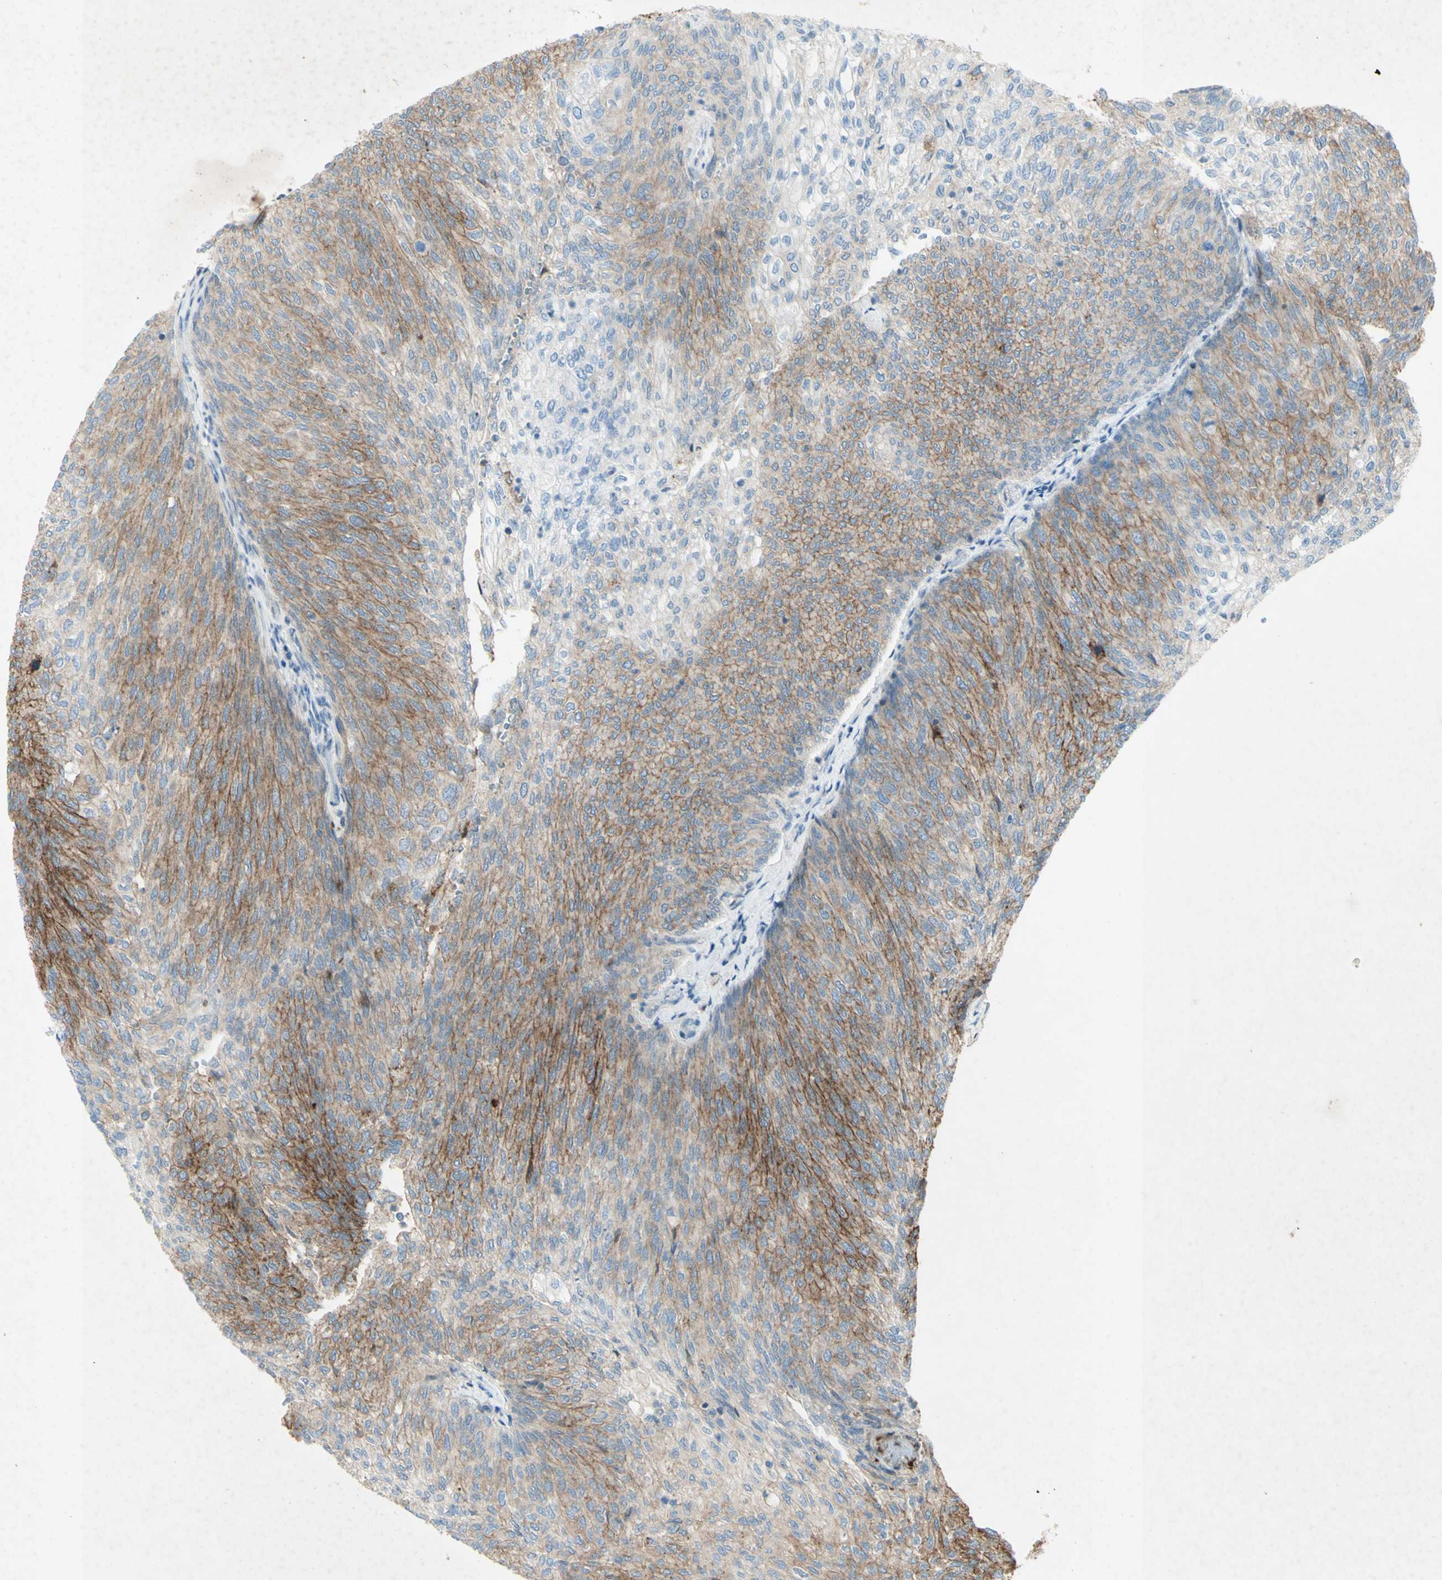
{"staining": {"intensity": "moderate", "quantity": "25%-75%", "location": "cytoplasmic/membranous"}, "tissue": "urothelial cancer", "cell_type": "Tumor cells", "image_type": "cancer", "snomed": [{"axis": "morphology", "description": "Urothelial carcinoma, Low grade"}, {"axis": "topography", "description": "Urinary bladder"}], "caption": "Immunohistochemical staining of human urothelial cancer shows moderate cytoplasmic/membranous protein expression in about 25%-75% of tumor cells.", "gene": "GDF15", "patient": {"sex": "female", "age": 79}}